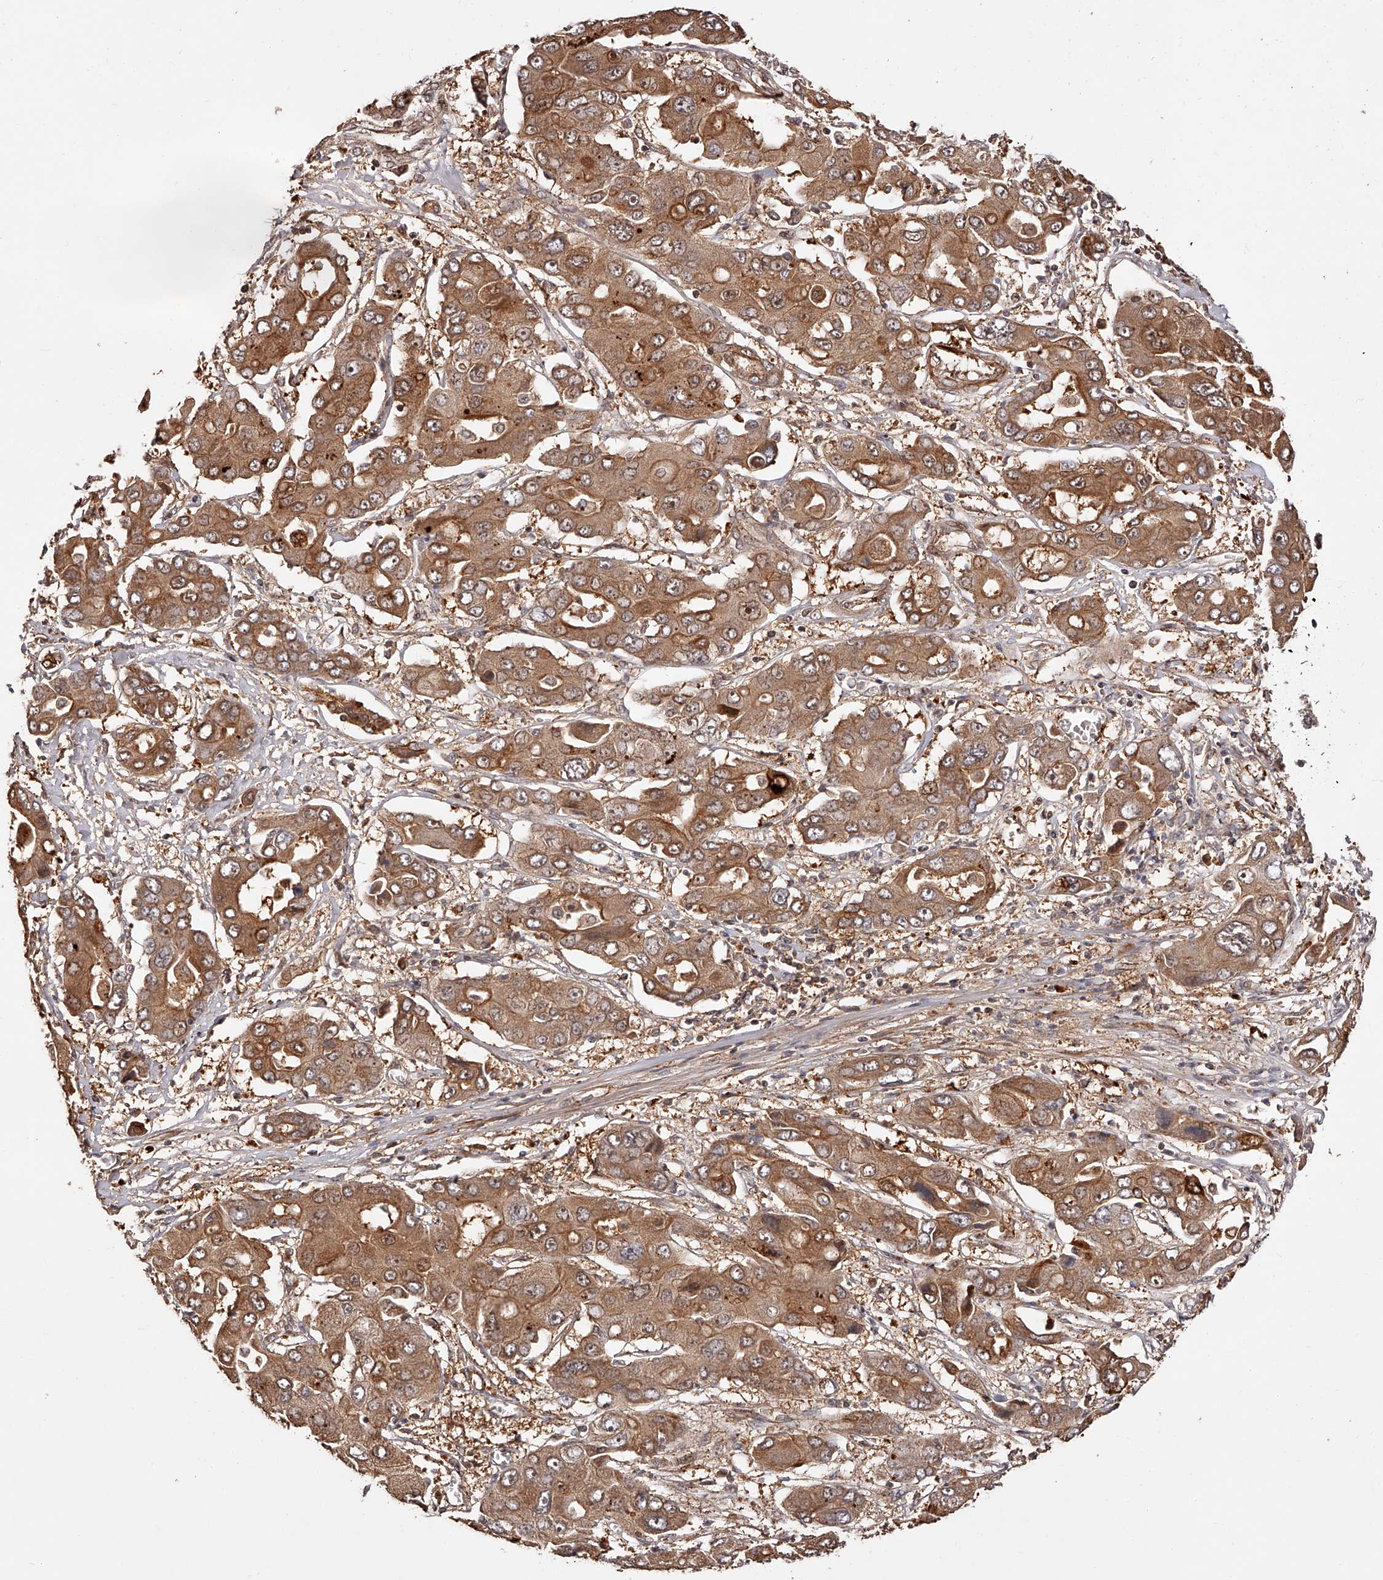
{"staining": {"intensity": "moderate", "quantity": ">75%", "location": "cytoplasmic/membranous"}, "tissue": "liver cancer", "cell_type": "Tumor cells", "image_type": "cancer", "snomed": [{"axis": "morphology", "description": "Cholangiocarcinoma"}, {"axis": "topography", "description": "Liver"}], "caption": "Brown immunohistochemical staining in cholangiocarcinoma (liver) demonstrates moderate cytoplasmic/membranous positivity in about >75% of tumor cells.", "gene": "CUL7", "patient": {"sex": "male", "age": 67}}